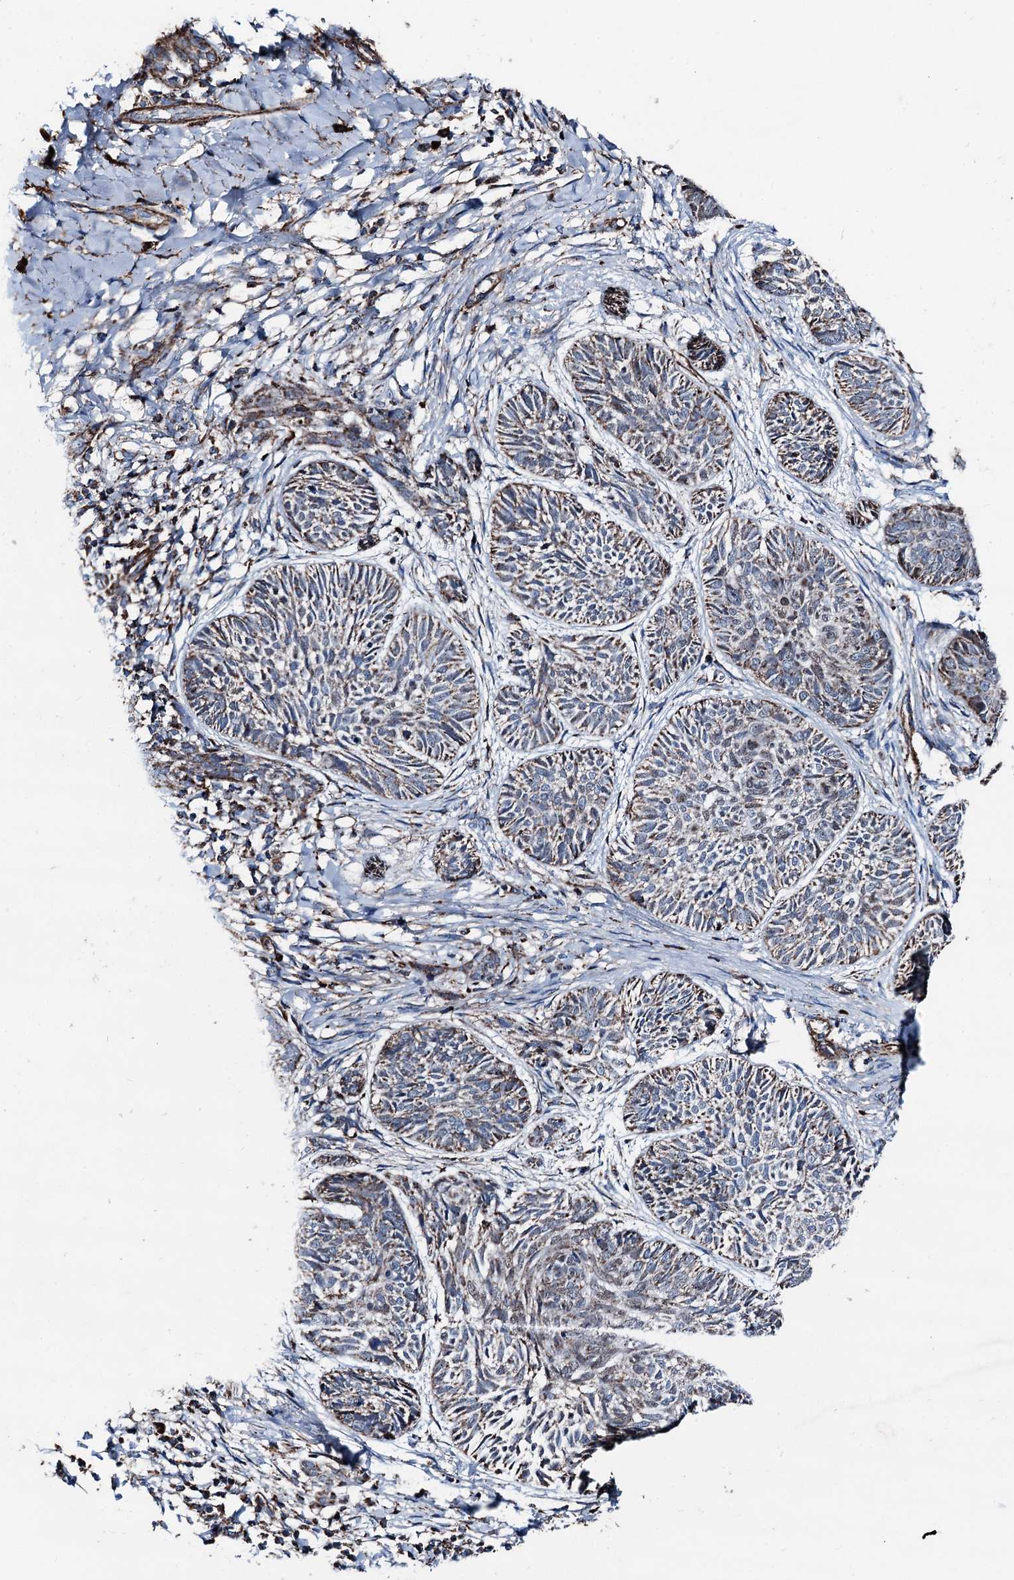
{"staining": {"intensity": "moderate", "quantity": "25%-75%", "location": "cytoplasmic/membranous"}, "tissue": "skin cancer", "cell_type": "Tumor cells", "image_type": "cancer", "snomed": [{"axis": "morphology", "description": "Normal tissue, NOS"}, {"axis": "morphology", "description": "Basal cell carcinoma"}, {"axis": "topography", "description": "Skin"}], "caption": "Human skin cancer stained with a brown dye shows moderate cytoplasmic/membranous positive positivity in approximately 25%-75% of tumor cells.", "gene": "DDIAS", "patient": {"sex": "male", "age": 66}}